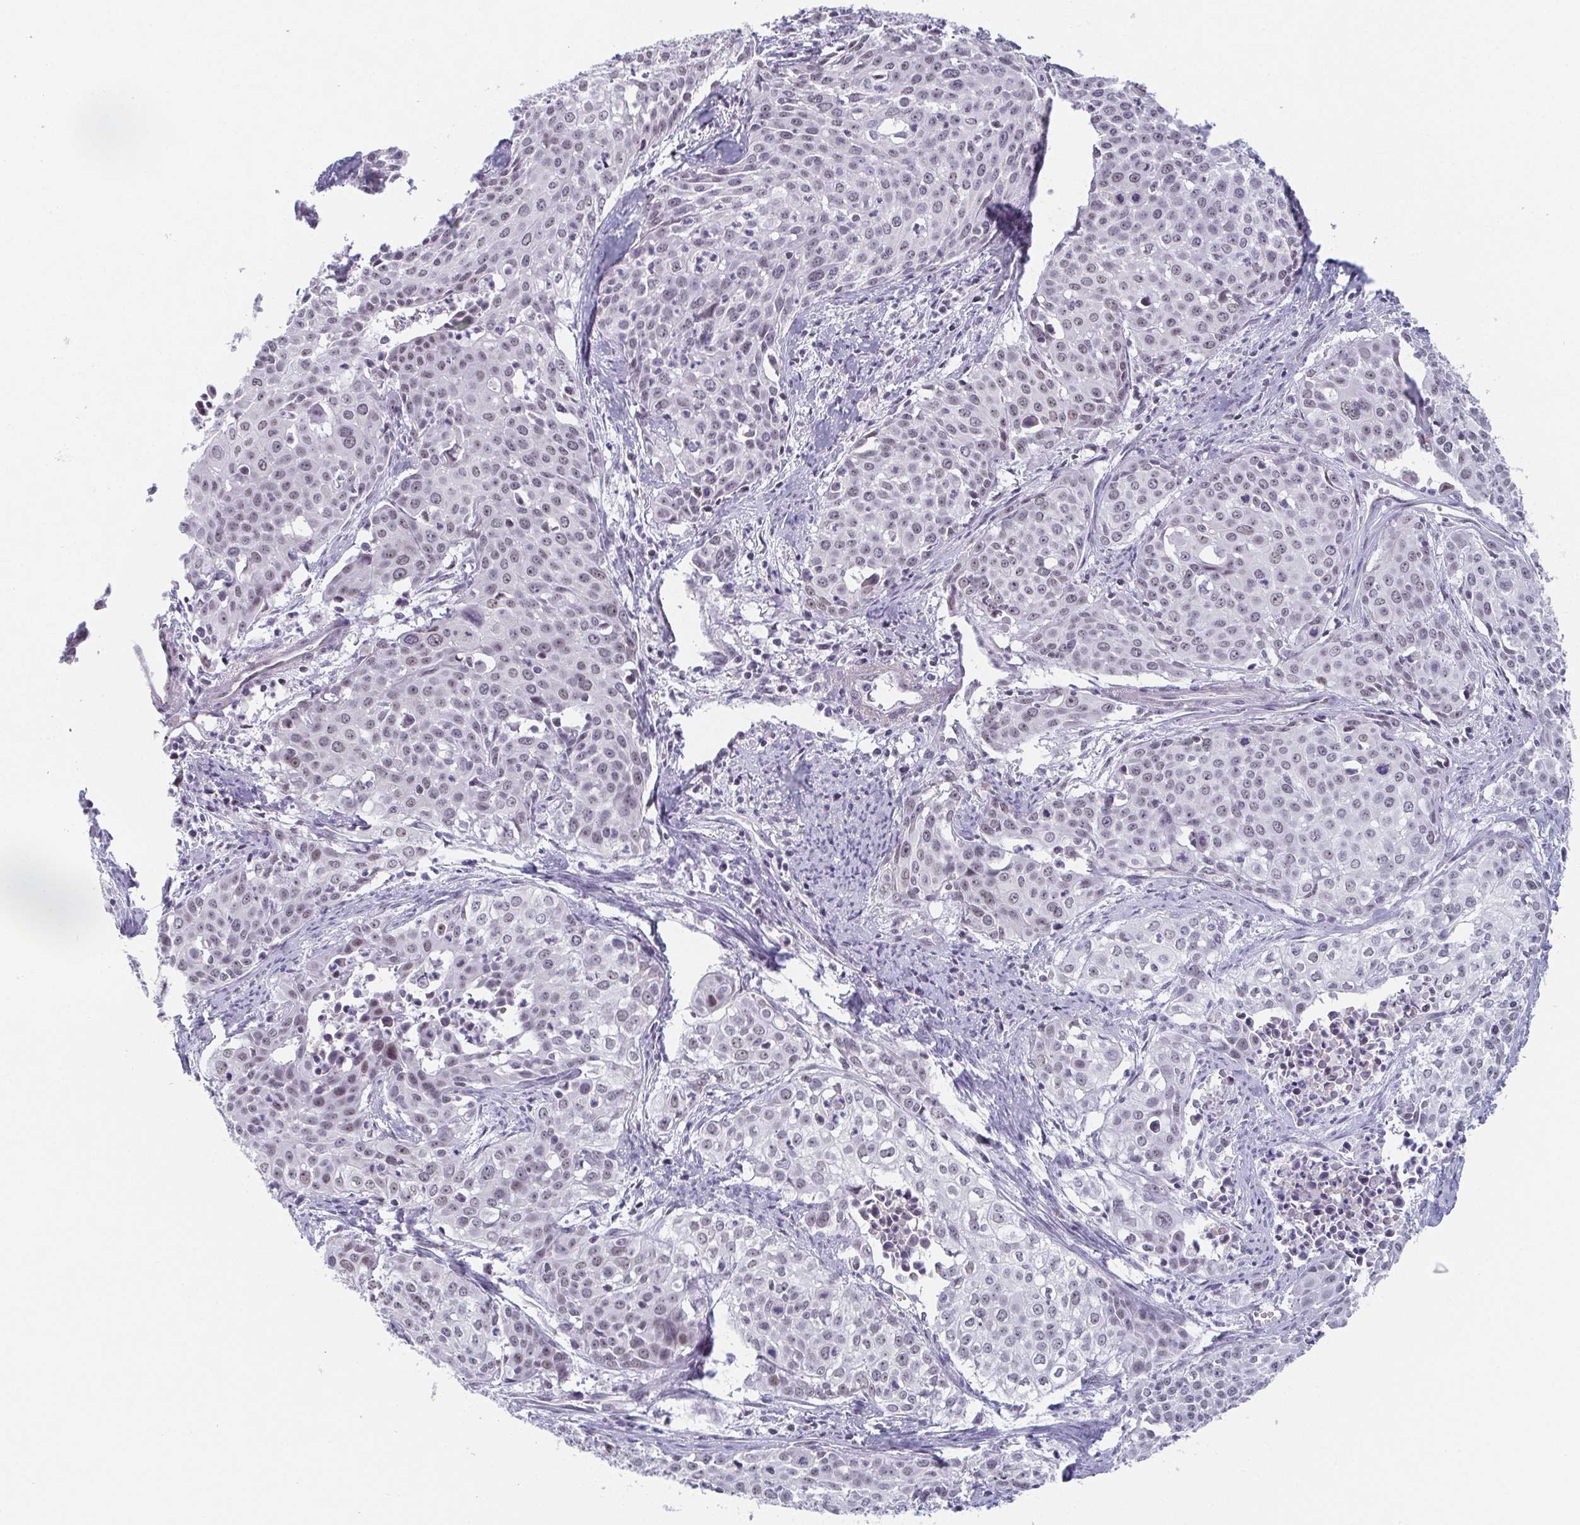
{"staining": {"intensity": "negative", "quantity": "none", "location": "none"}, "tissue": "cervical cancer", "cell_type": "Tumor cells", "image_type": "cancer", "snomed": [{"axis": "morphology", "description": "Squamous cell carcinoma, NOS"}, {"axis": "topography", "description": "Cervix"}], "caption": "High magnification brightfield microscopy of cervical squamous cell carcinoma stained with DAB (brown) and counterstained with hematoxylin (blue): tumor cells show no significant positivity.", "gene": "EXOSC7", "patient": {"sex": "female", "age": 39}}